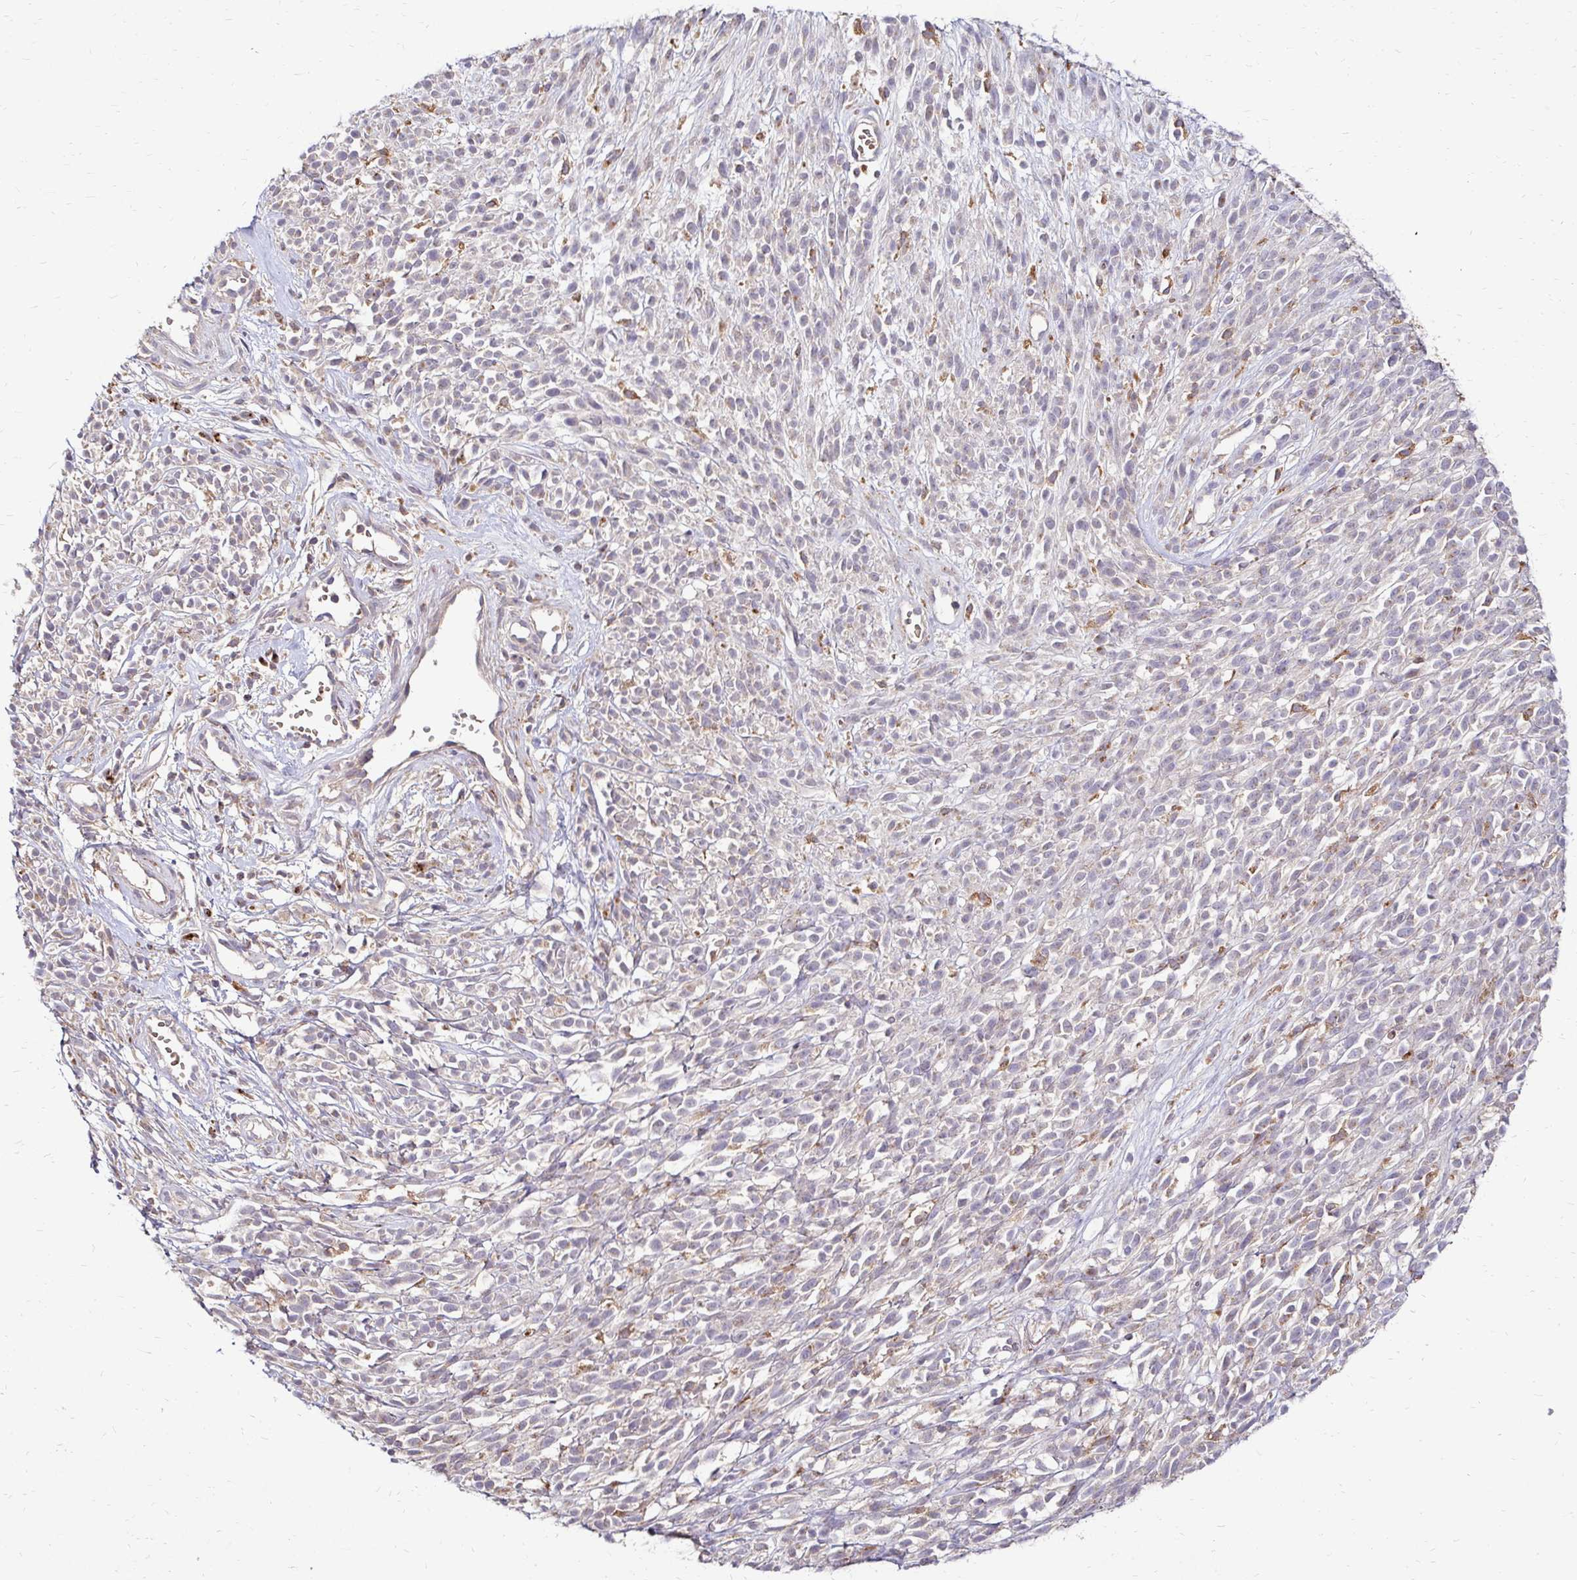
{"staining": {"intensity": "negative", "quantity": "none", "location": "none"}, "tissue": "melanoma", "cell_type": "Tumor cells", "image_type": "cancer", "snomed": [{"axis": "morphology", "description": "Malignant melanoma, NOS"}, {"axis": "topography", "description": "Skin"}, {"axis": "topography", "description": "Skin of trunk"}], "caption": "There is no significant expression in tumor cells of melanoma.", "gene": "IDUA", "patient": {"sex": "male", "age": 74}}